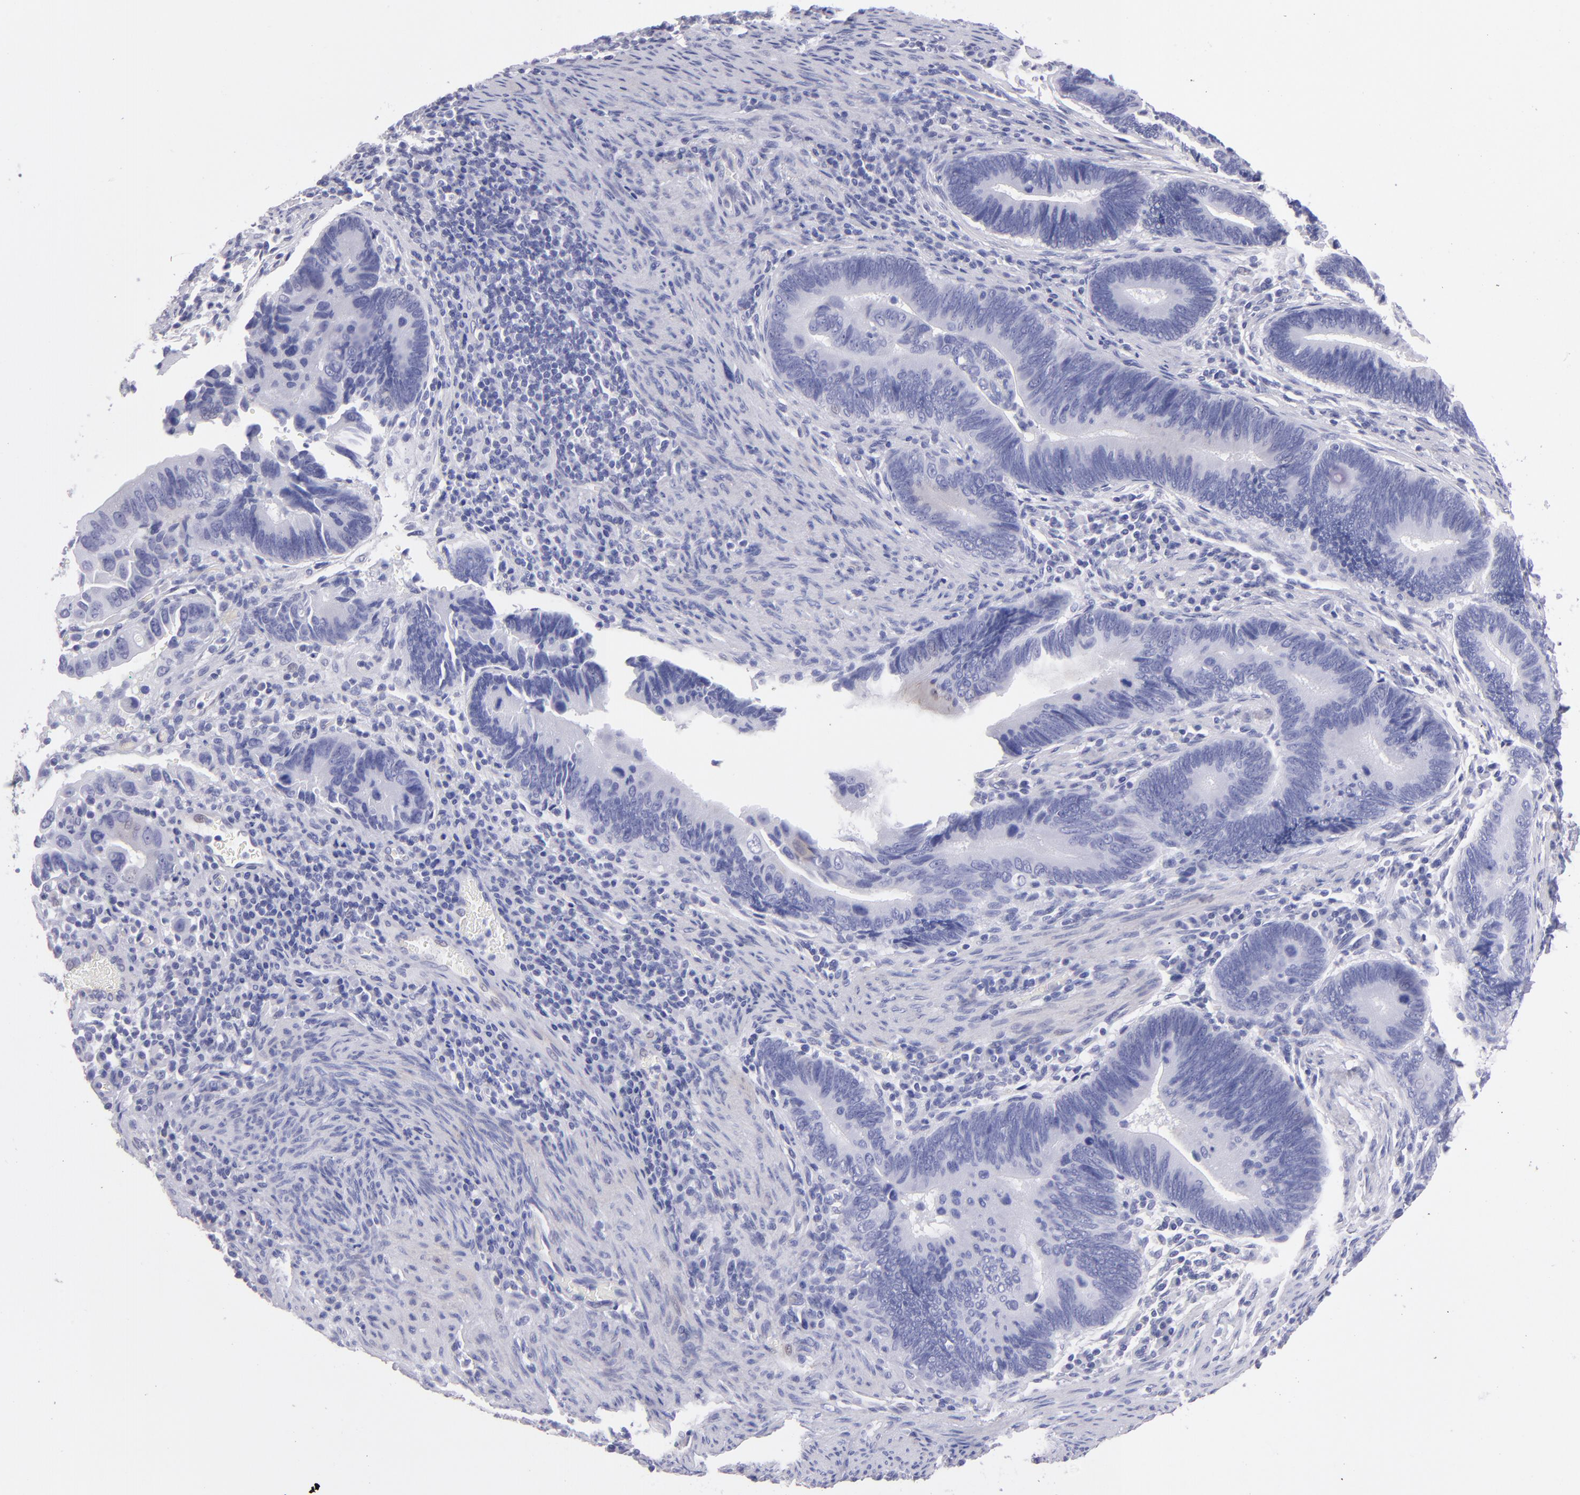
{"staining": {"intensity": "negative", "quantity": "none", "location": "none"}, "tissue": "pancreatic cancer", "cell_type": "Tumor cells", "image_type": "cancer", "snomed": [{"axis": "morphology", "description": "Adenocarcinoma, NOS"}, {"axis": "topography", "description": "Pancreas"}], "caption": "The immunohistochemistry (IHC) micrograph has no significant staining in tumor cells of pancreatic cancer (adenocarcinoma) tissue. (Brightfield microscopy of DAB (3,3'-diaminobenzidine) IHC at high magnification).", "gene": "TG", "patient": {"sex": "female", "age": 70}}